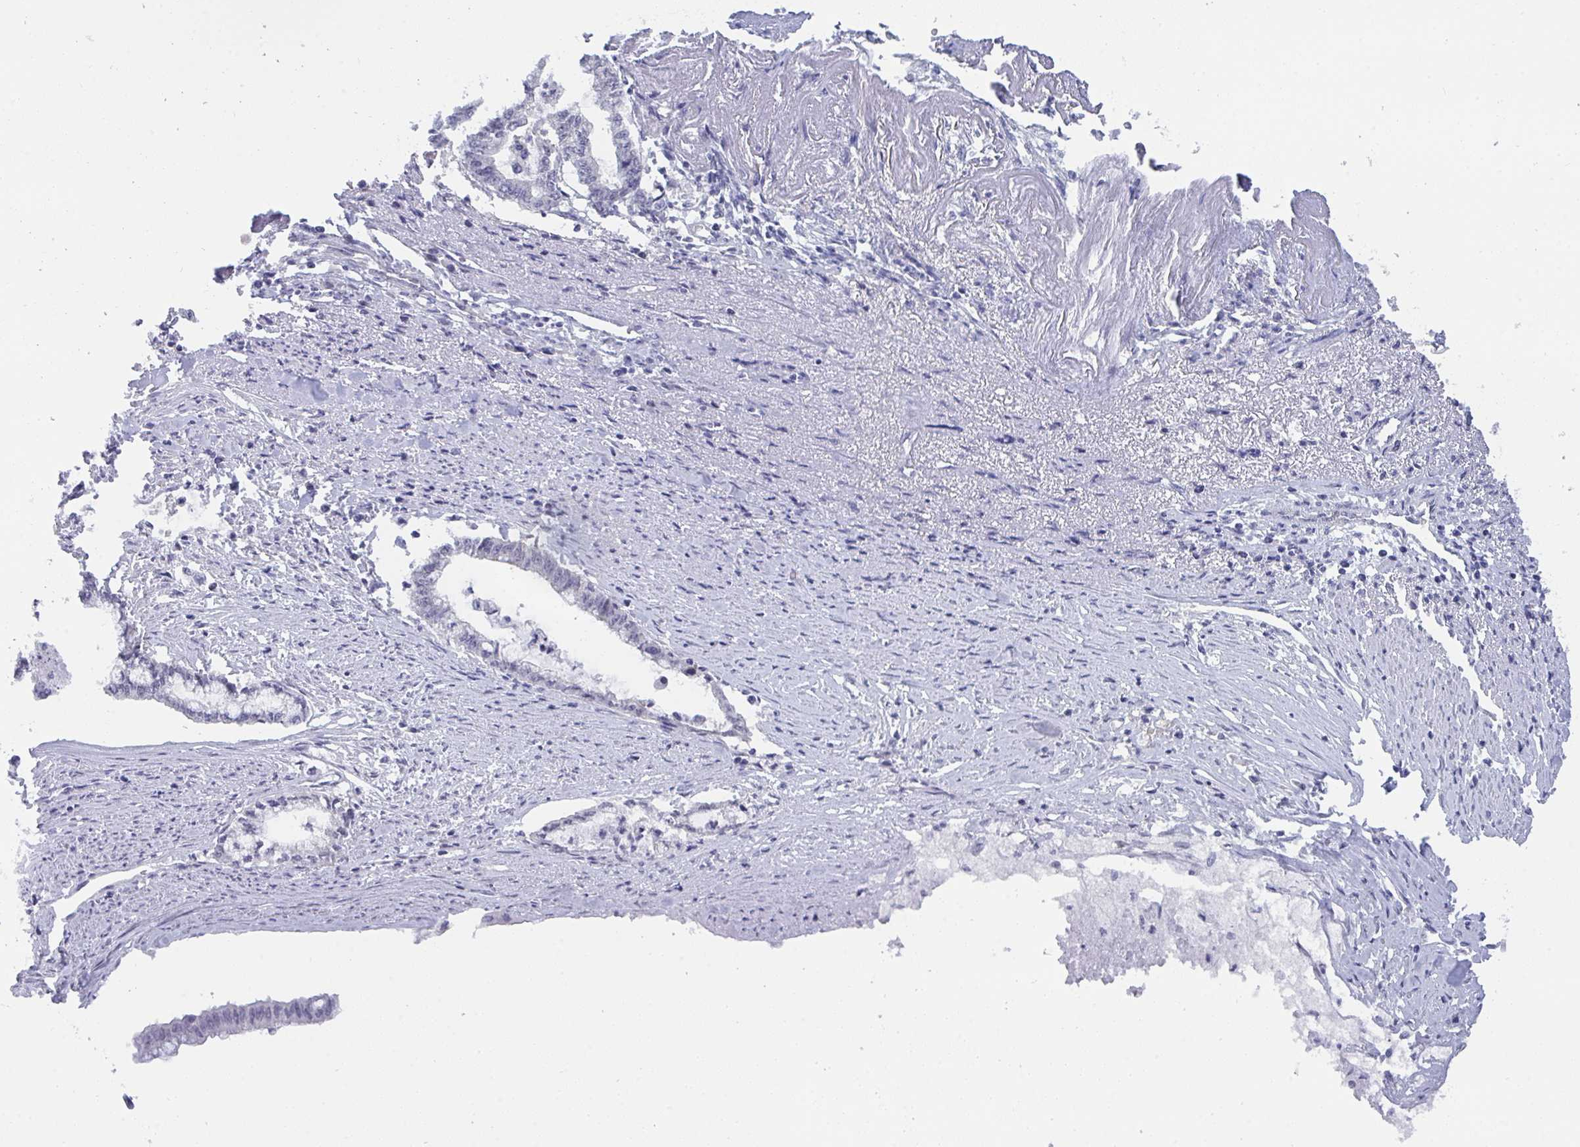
{"staining": {"intensity": "negative", "quantity": "none", "location": "none"}, "tissue": "endometrial cancer", "cell_type": "Tumor cells", "image_type": "cancer", "snomed": [{"axis": "morphology", "description": "Adenocarcinoma, NOS"}, {"axis": "topography", "description": "Endometrium"}], "caption": "A micrograph of human endometrial adenocarcinoma is negative for staining in tumor cells.", "gene": "BMAL2", "patient": {"sex": "female", "age": 79}}